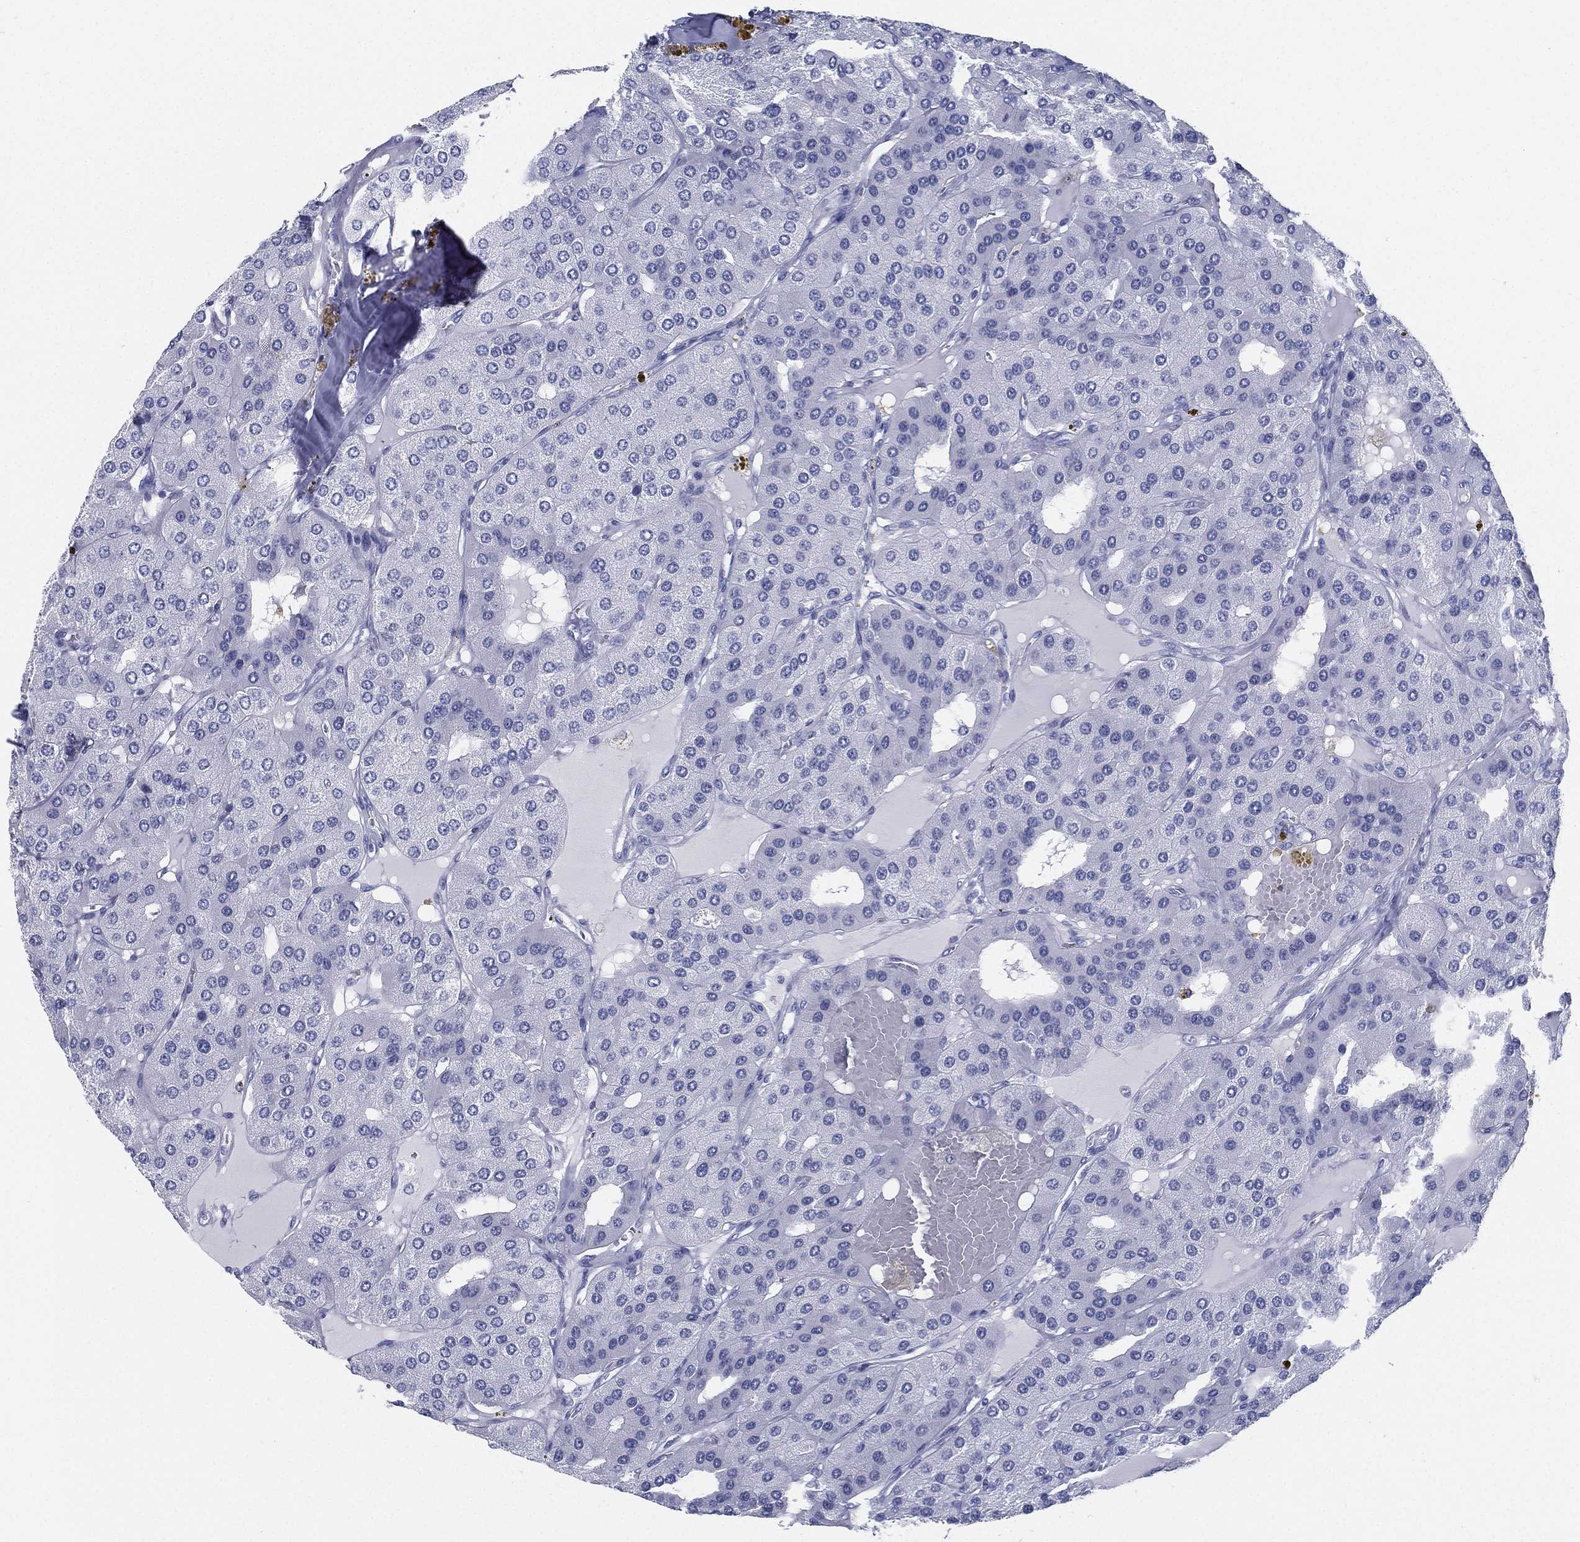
{"staining": {"intensity": "negative", "quantity": "none", "location": "none"}, "tissue": "parathyroid gland", "cell_type": "Glandular cells", "image_type": "normal", "snomed": [{"axis": "morphology", "description": "Normal tissue, NOS"}, {"axis": "morphology", "description": "Adenoma, NOS"}, {"axis": "topography", "description": "Parathyroid gland"}], "caption": "This is an immunohistochemistry (IHC) histopathology image of benign human parathyroid gland. There is no positivity in glandular cells.", "gene": "ATP1B2", "patient": {"sex": "female", "age": 86}}